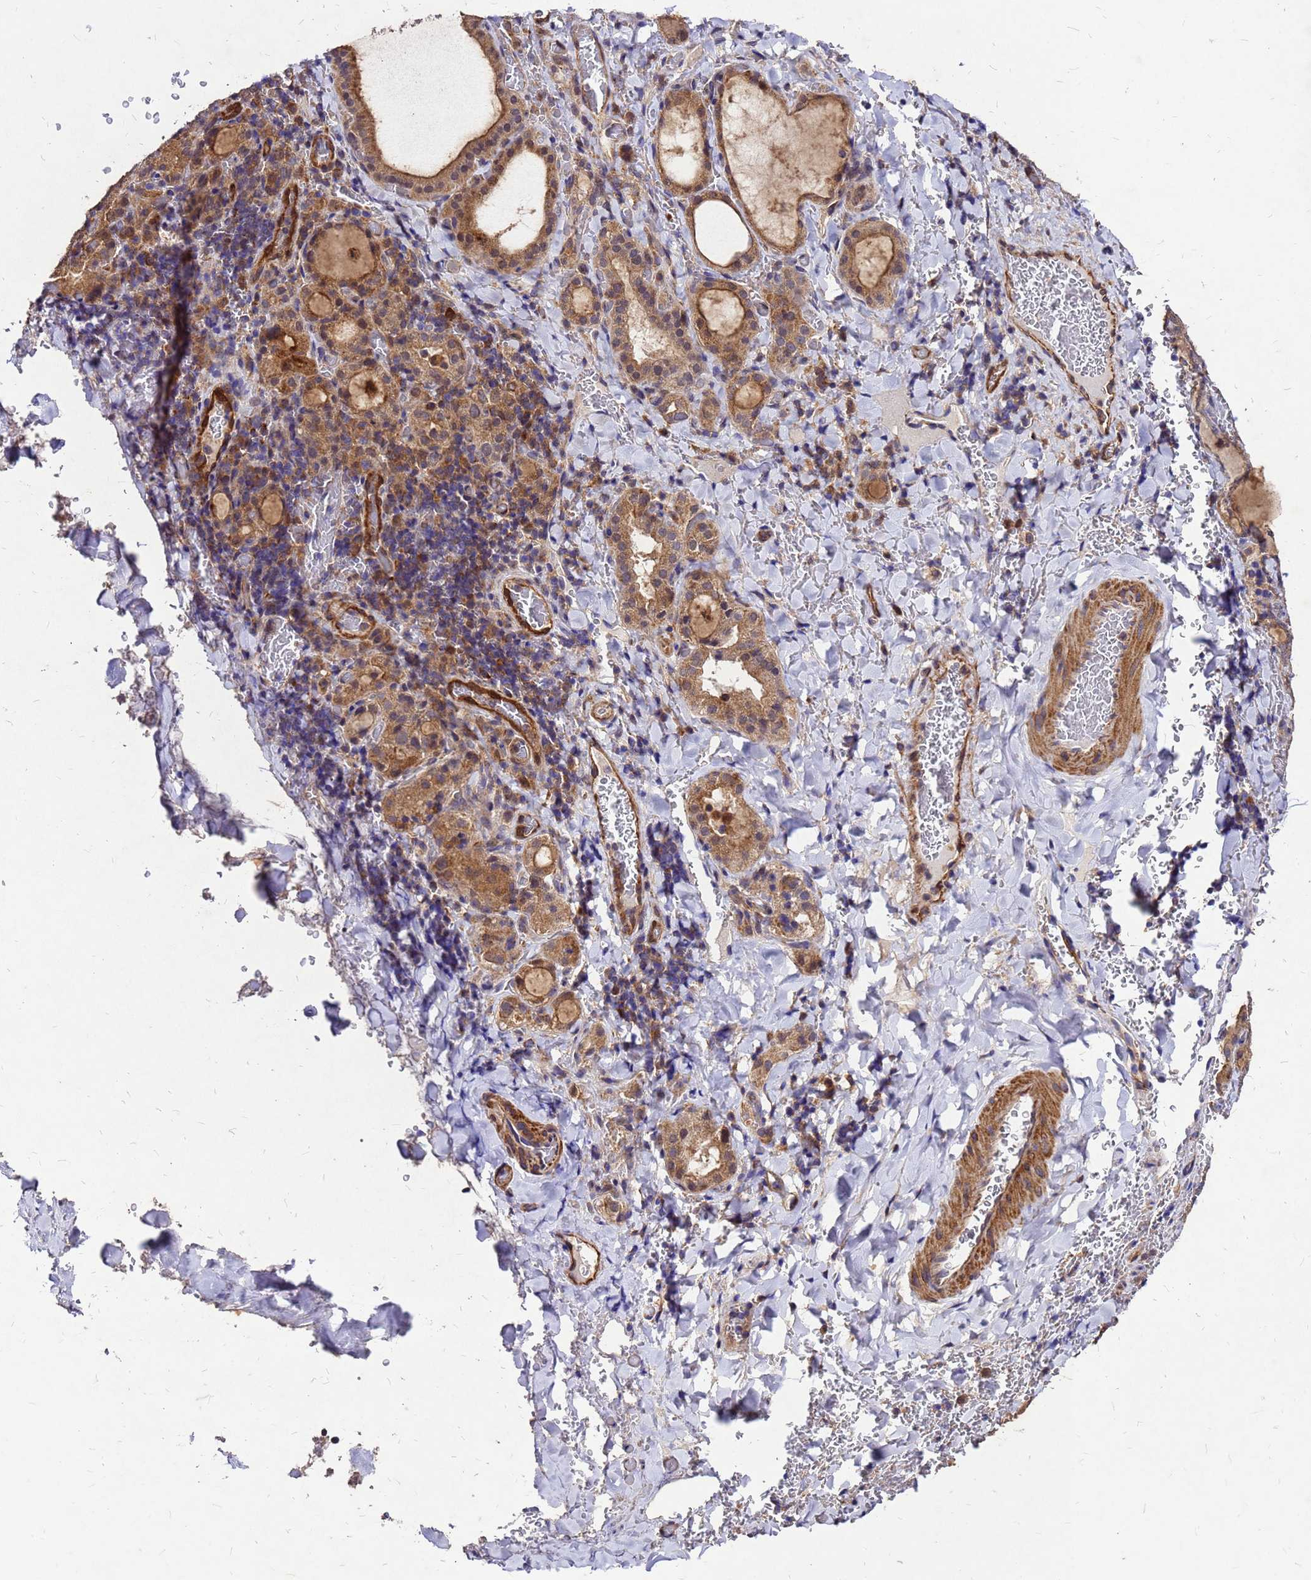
{"staining": {"intensity": "moderate", "quantity": ">75%", "location": "cytoplasmic/membranous"}, "tissue": "thyroid gland", "cell_type": "Glandular cells", "image_type": "normal", "snomed": [{"axis": "morphology", "description": "Normal tissue, NOS"}, {"axis": "topography", "description": "Thyroid gland"}], "caption": "Protein expression analysis of benign human thyroid gland reveals moderate cytoplasmic/membranous expression in about >75% of glandular cells.", "gene": "DUSP23", "patient": {"sex": "female", "age": 39}}